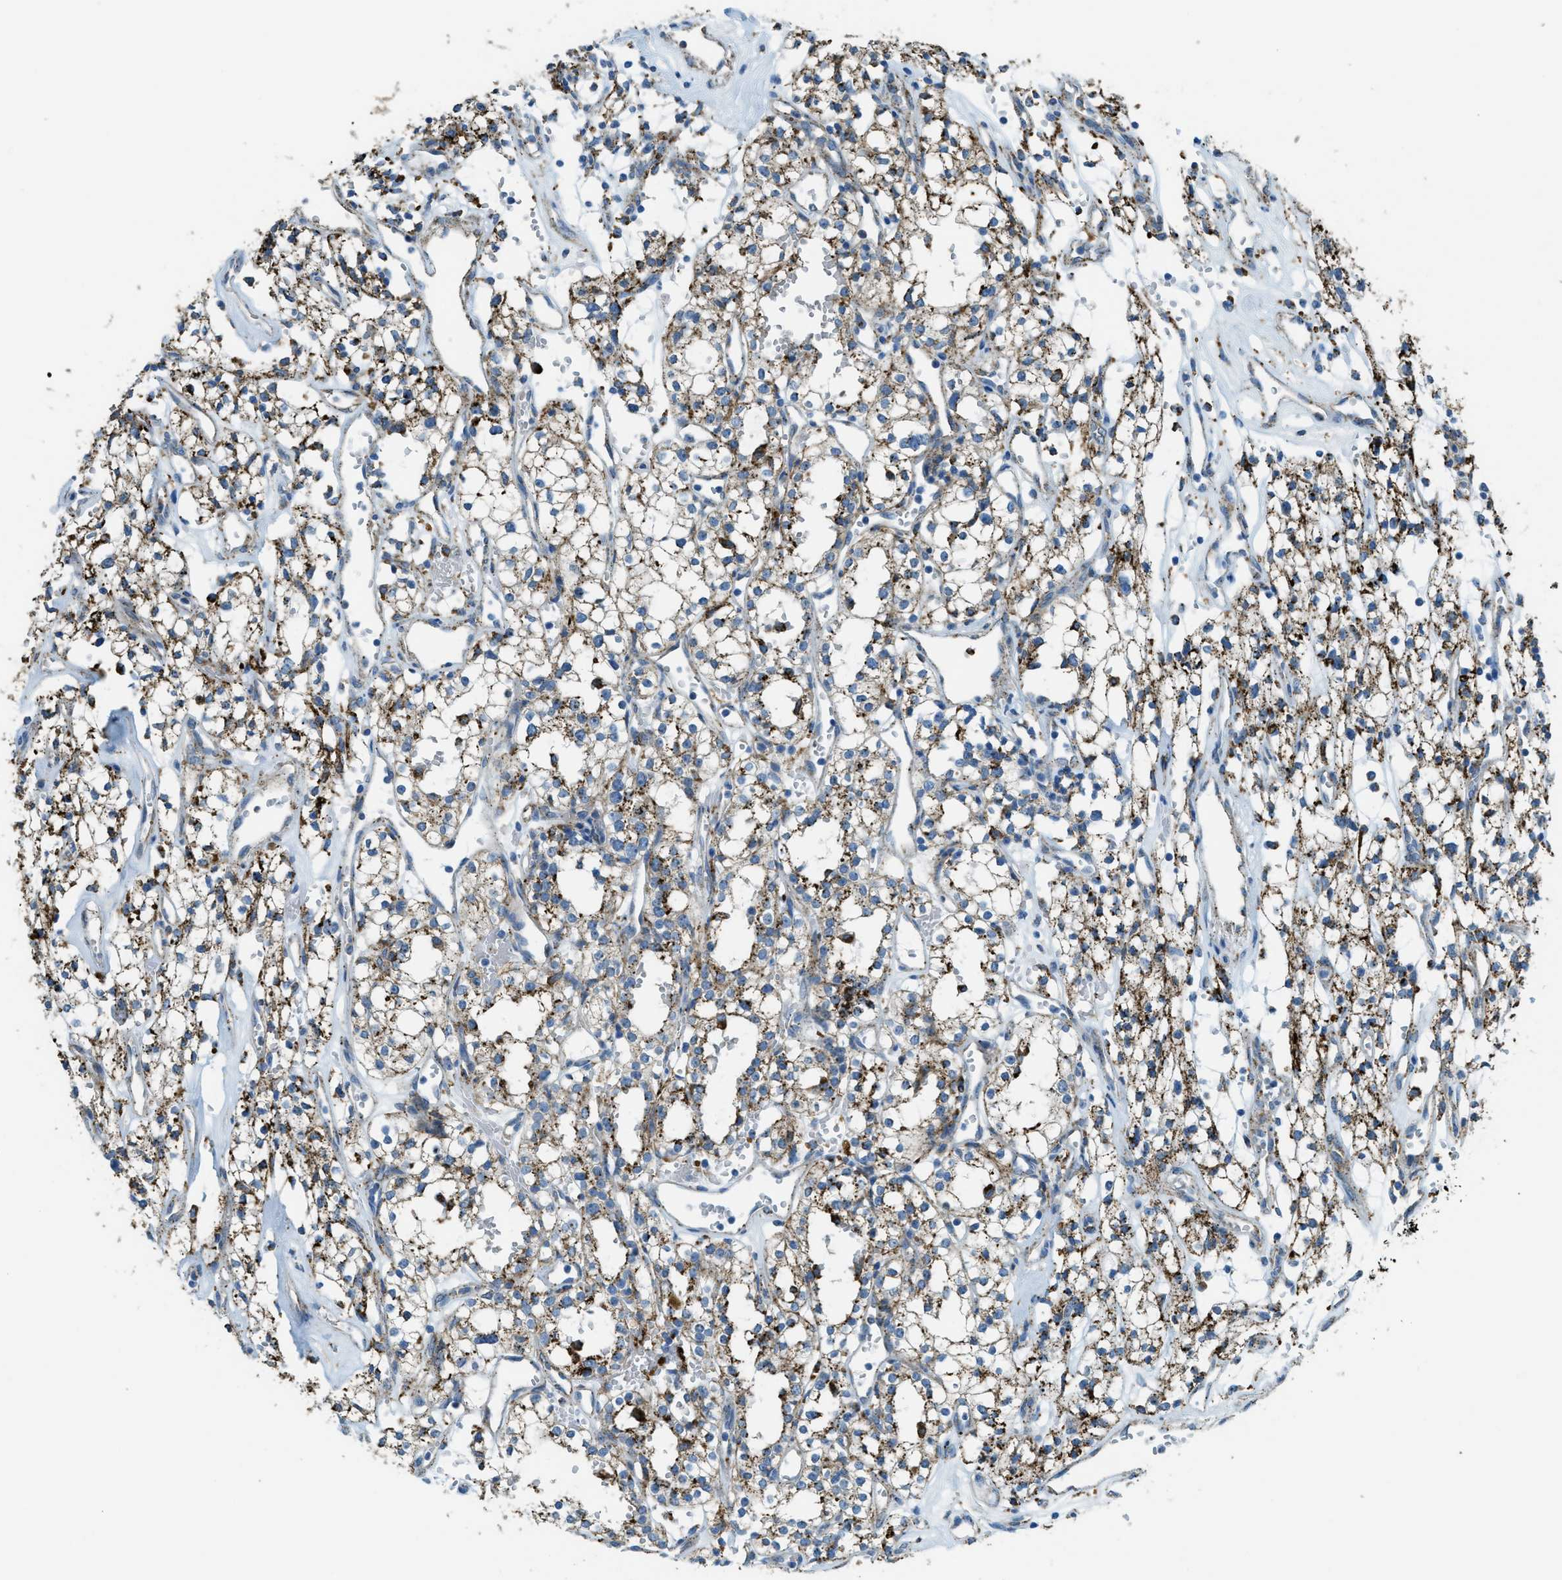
{"staining": {"intensity": "moderate", "quantity": ">75%", "location": "cytoplasmic/membranous"}, "tissue": "renal cancer", "cell_type": "Tumor cells", "image_type": "cancer", "snomed": [{"axis": "morphology", "description": "Adenocarcinoma, NOS"}, {"axis": "topography", "description": "Kidney"}], "caption": "Immunohistochemistry histopathology image of human adenocarcinoma (renal) stained for a protein (brown), which demonstrates medium levels of moderate cytoplasmic/membranous expression in approximately >75% of tumor cells.", "gene": "SCARB2", "patient": {"sex": "male", "age": 59}}